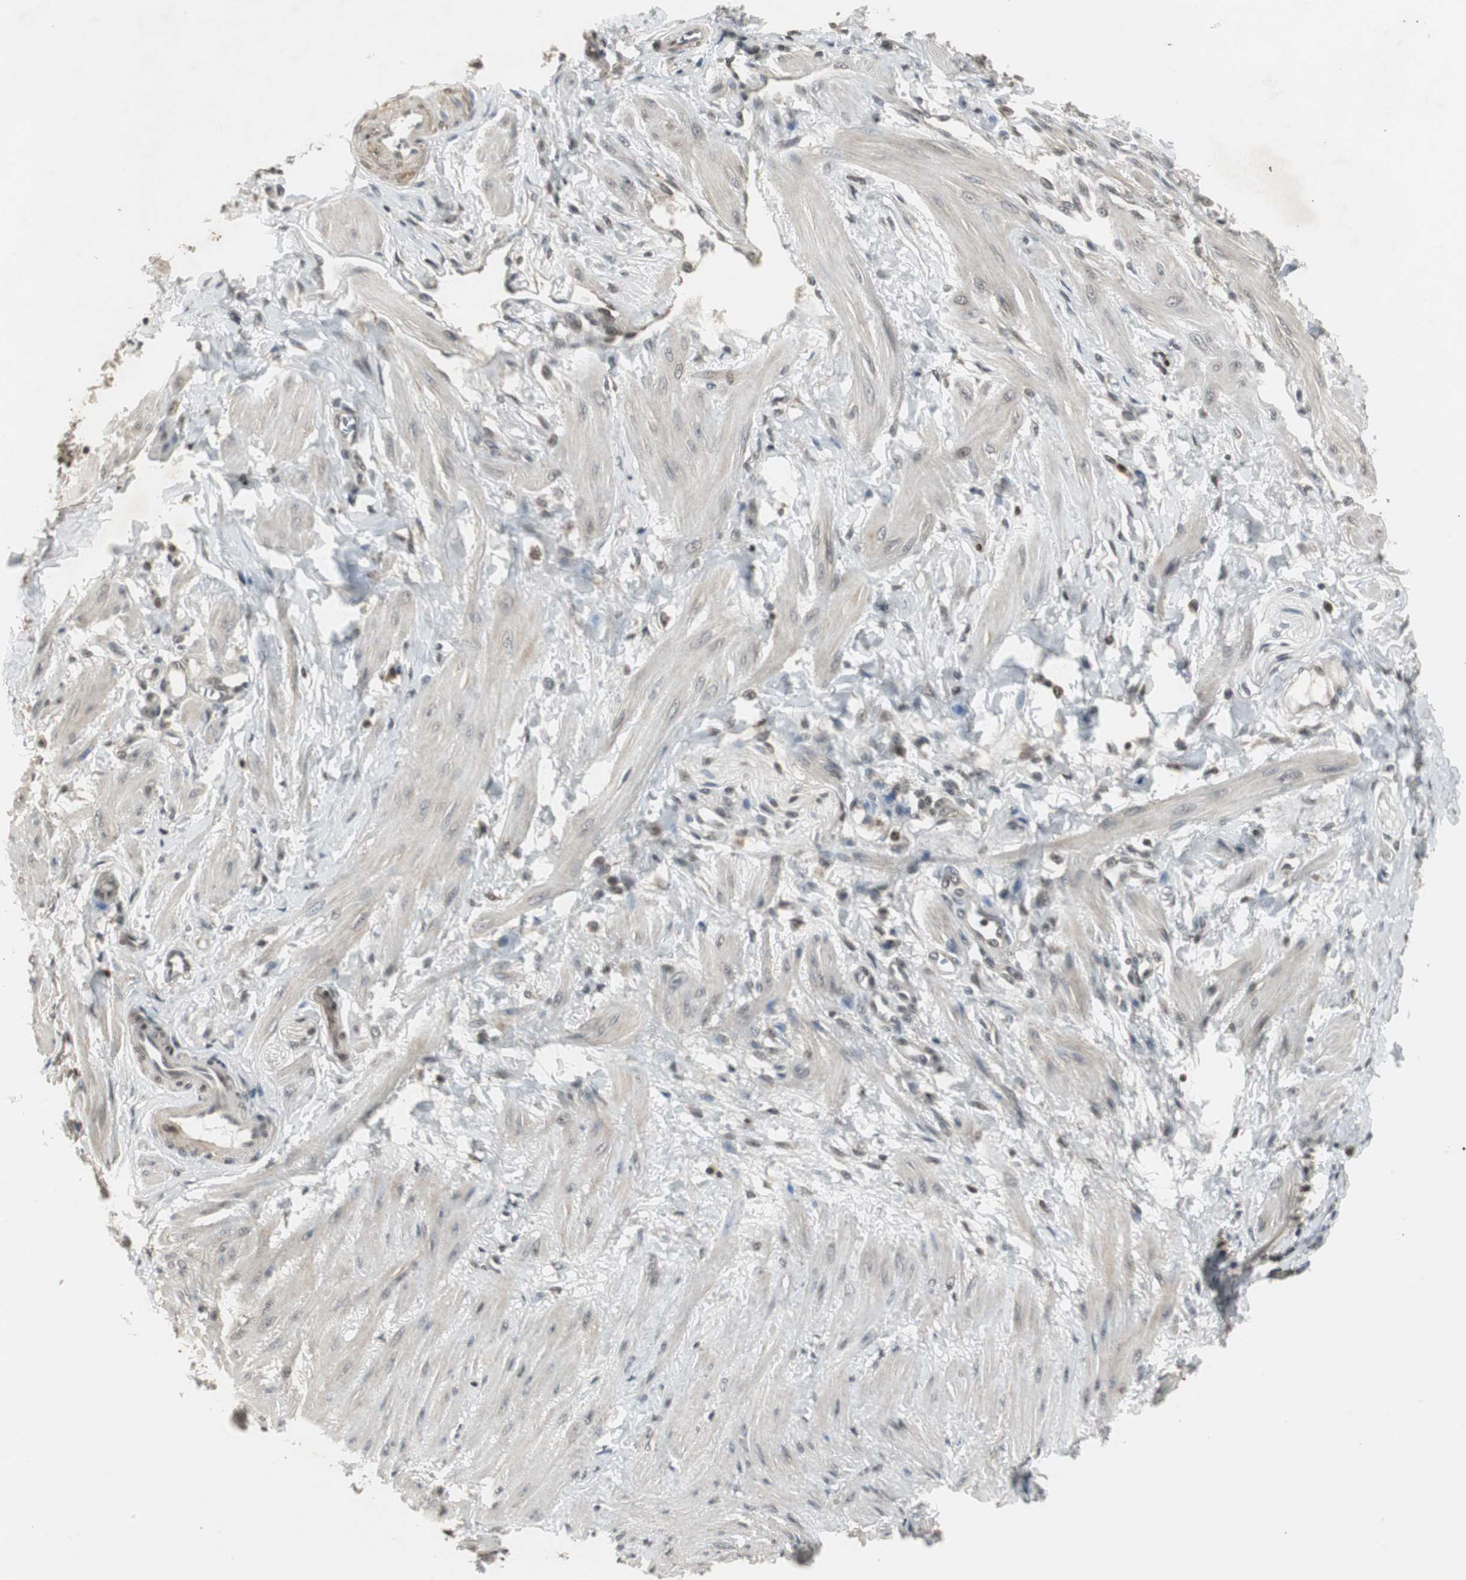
{"staining": {"intensity": "weak", "quantity": "25%-75%", "location": "cytoplasmic/membranous,nuclear"}, "tissue": "ovarian cancer", "cell_type": "Tumor cells", "image_type": "cancer", "snomed": [{"axis": "morphology", "description": "Carcinoma, endometroid"}, {"axis": "topography", "description": "Ovary"}], "caption": "Immunohistochemistry (IHC) of human ovarian endometroid carcinoma exhibits low levels of weak cytoplasmic/membranous and nuclear expression in about 25%-75% of tumor cells.", "gene": "MPG", "patient": {"sex": "female", "age": 60}}